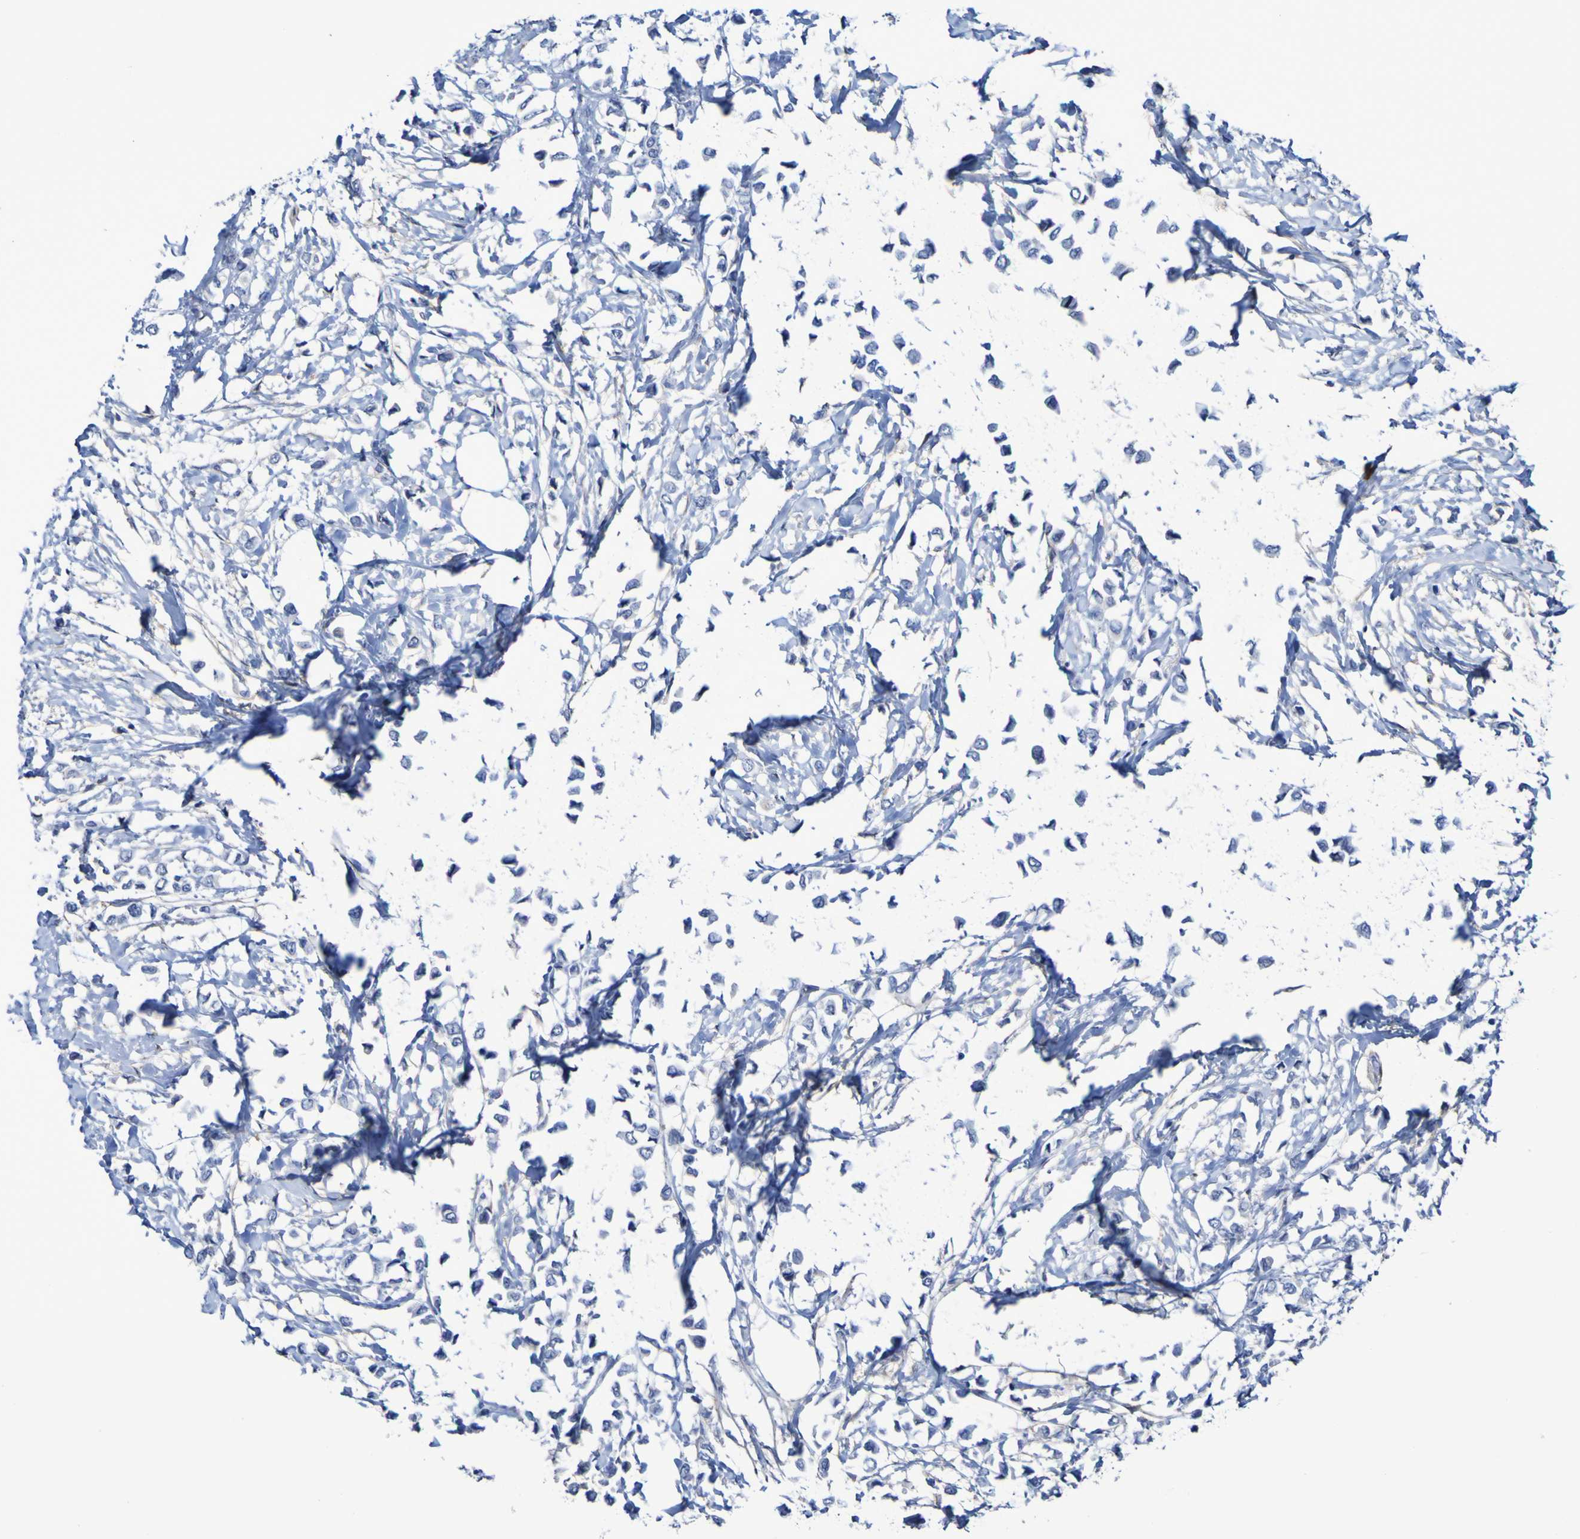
{"staining": {"intensity": "negative", "quantity": "none", "location": "none"}, "tissue": "breast cancer", "cell_type": "Tumor cells", "image_type": "cancer", "snomed": [{"axis": "morphology", "description": "Lobular carcinoma"}, {"axis": "topography", "description": "Breast"}], "caption": "The photomicrograph demonstrates no staining of tumor cells in breast lobular carcinoma. (DAB (3,3'-diaminobenzidine) immunohistochemistry (IHC) with hematoxylin counter stain).", "gene": "SGCB", "patient": {"sex": "female", "age": 51}}